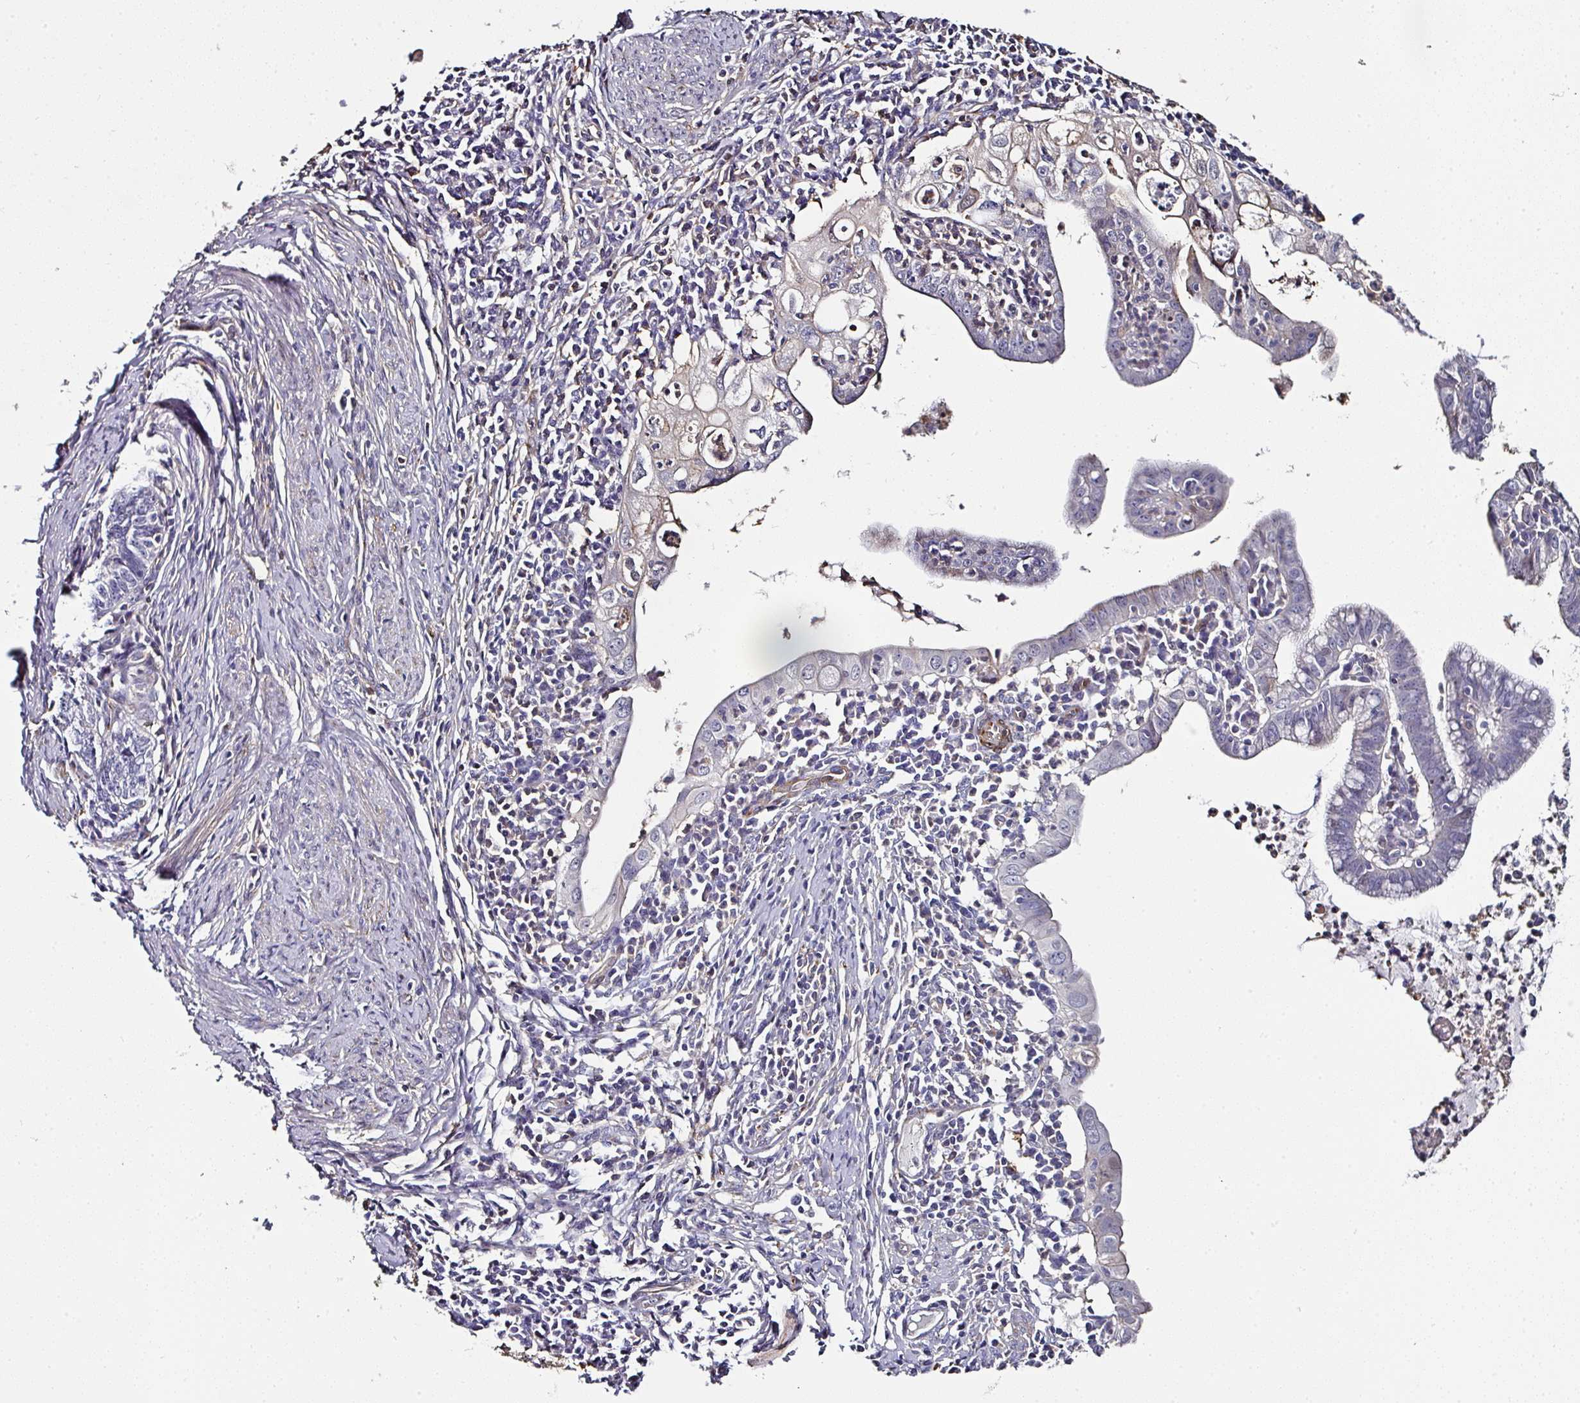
{"staining": {"intensity": "negative", "quantity": "none", "location": "none"}, "tissue": "cervical cancer", "cell_type": "Tumor cells", "image_type": "cancer", "snomed": [{"axis": "morphology", "description": "Adenocarcinoma, NOS"}, {"axis": "topography", "description": "Cervix"}], "caption": "The photomicrograph demonstrates no staining of tumor cells in cervical adenocarcinoma.", "gene": "BEND5", "patient": {"sex": "female", "age": 36}}